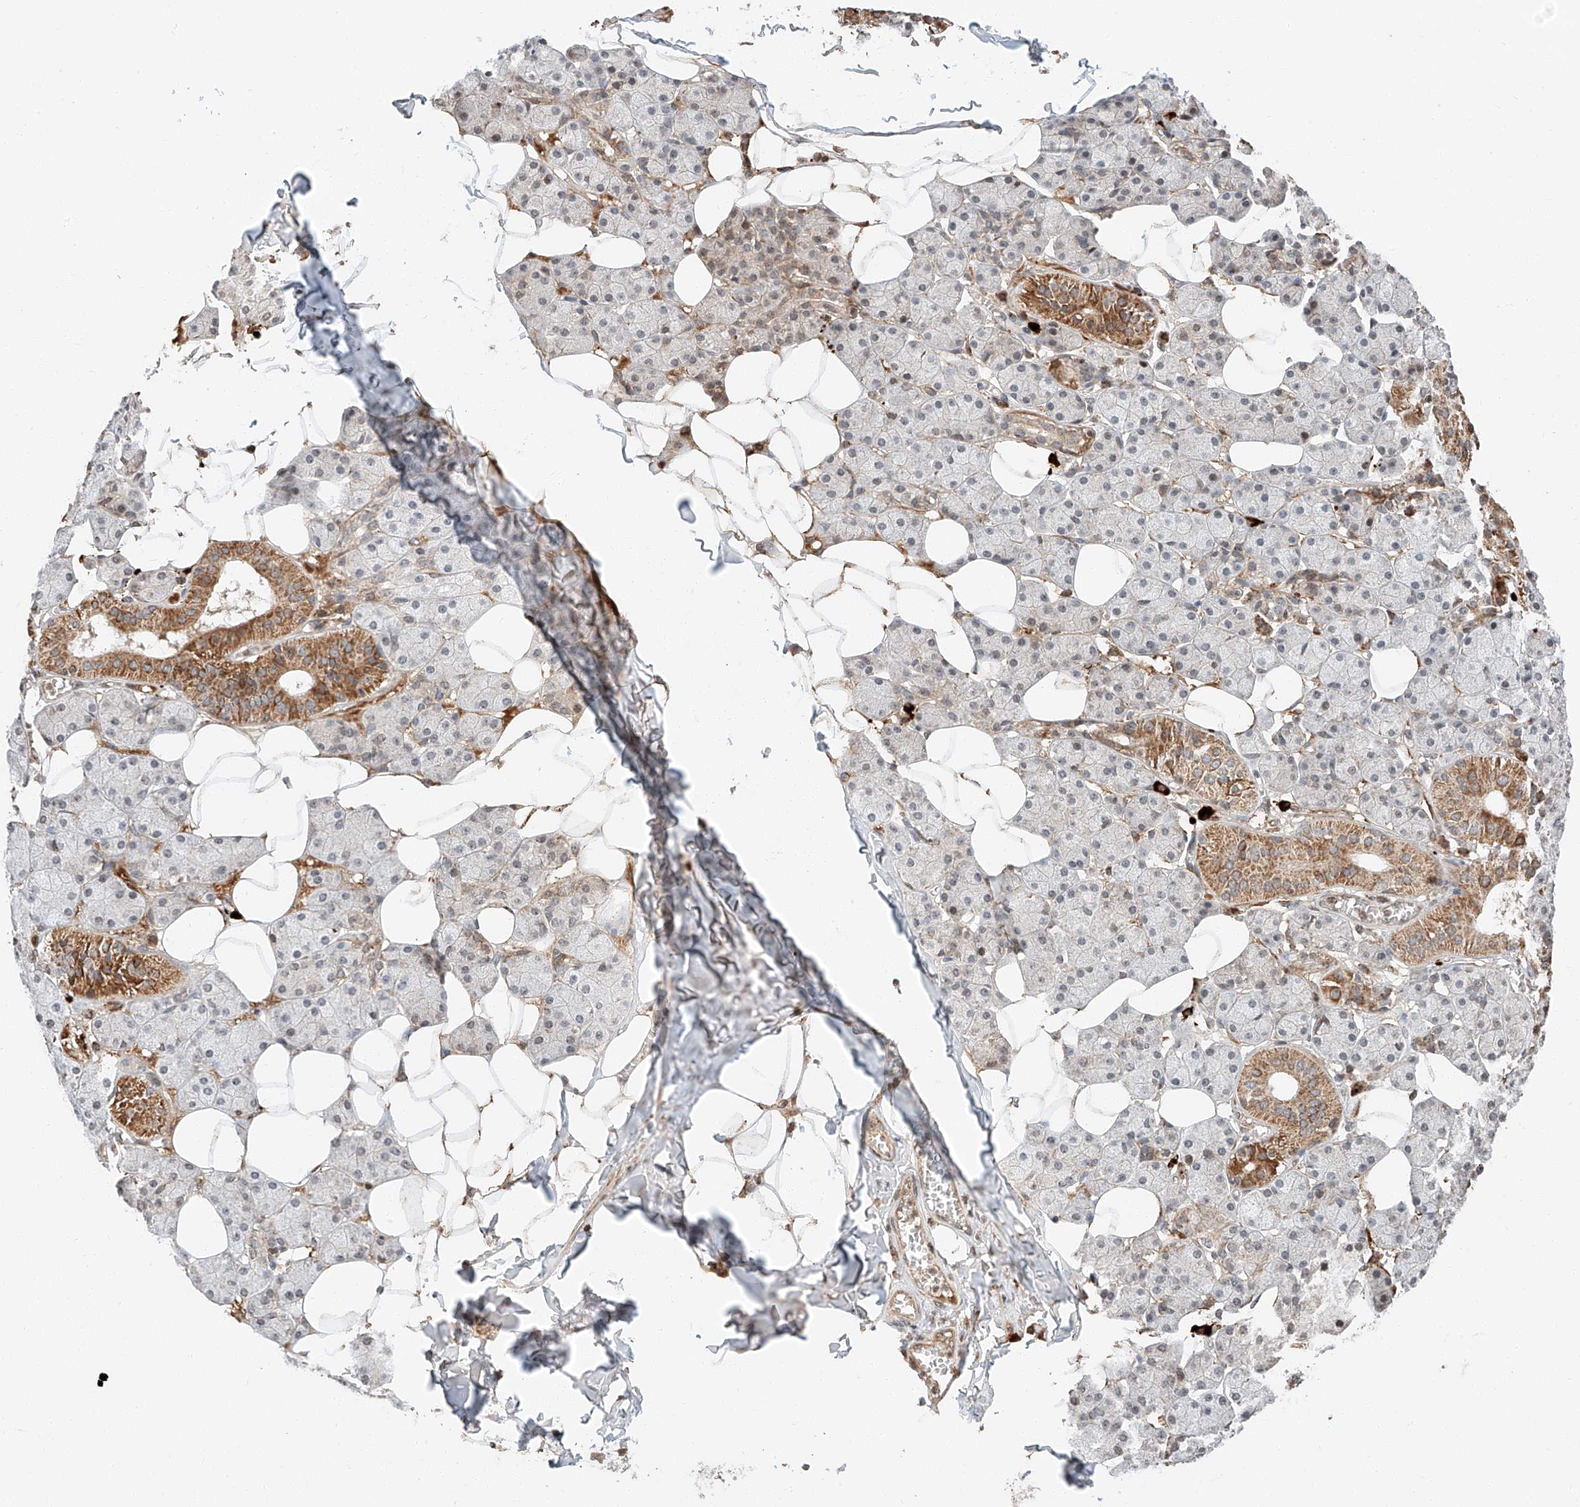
{"staining": {"intensity": "moderate", "quantity": "25%-75%", "location": "cytoplasmic/membranous"}, "tissue": "salivary gland", "cell_type": "Glandular cells", "image_type": "normal", "snomed": [{"axis": "morphology", "description": "Normal tissue, NOS"}, {"axis": "topography", "description": "Salivary gland"}], "caption": "High-magnification brightfield microscopy of unremarkable salivary gland stained with DAB (brown) and counterstained with hematoxylin (blue). glandular cells exhibit moderate cytoplasmic/membranous positivity is appreciated in approximately25%-75% of cells.", "gene": "ARHGAP33", "patient": {"sex": "female", "age": 33}}